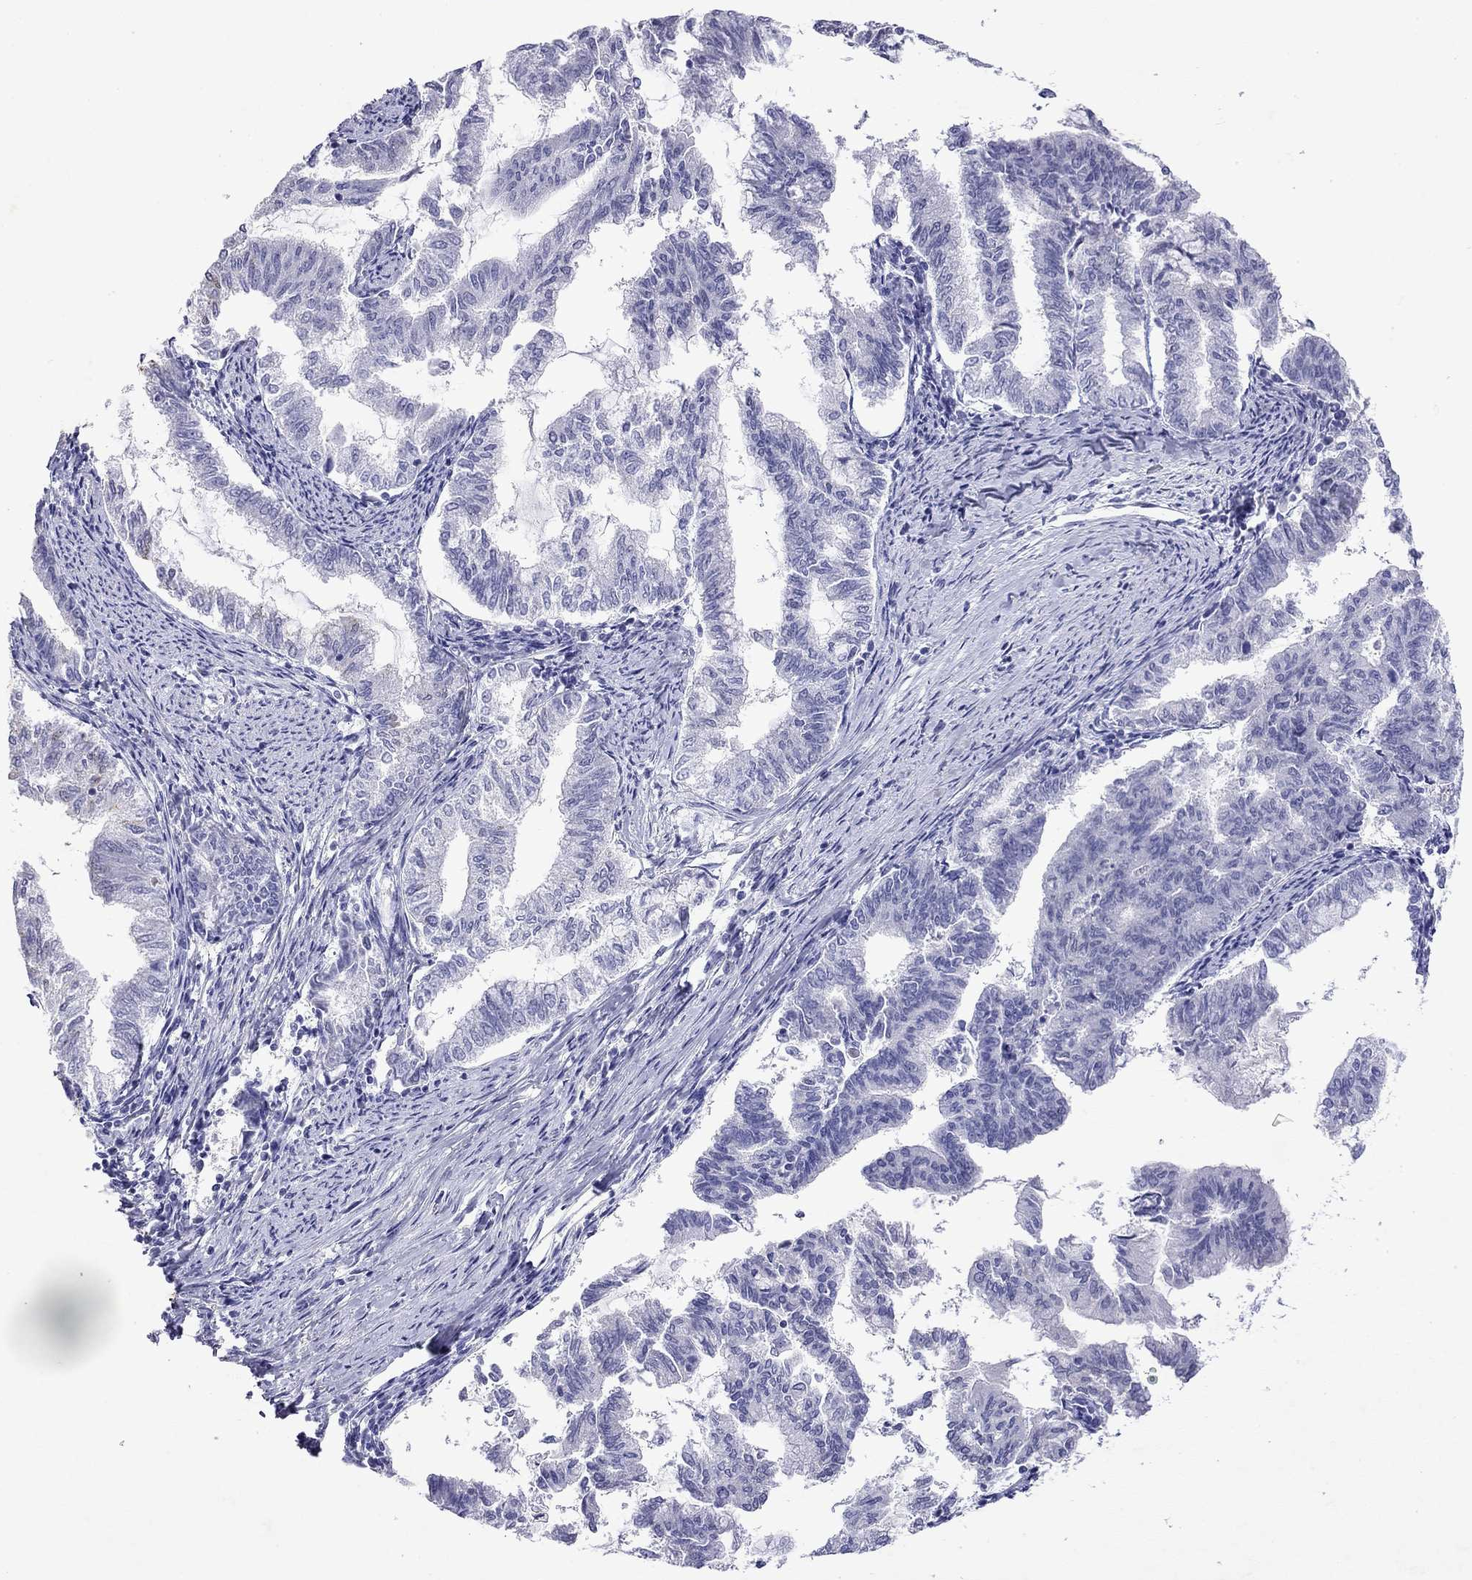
{"staining": {"intensity": "negative", "quantity": "none", "location": "none"}, "tissue": "endometrial cancer", "cell_type": "Tumor cells", "image_type": "cancer", "snomed": [{"axis": "morphology", "description": "Adenocarcinoma, NOS"}, {"axis": "topography", "description": "Endometrium"}], "caption": "Photomicrograph shows no protein expression in tumor cells of endometrial cancer (adenocarcinoma) tissue.", "gene": "GNAT3", "patient": {"sex": "female", "age": 79}}